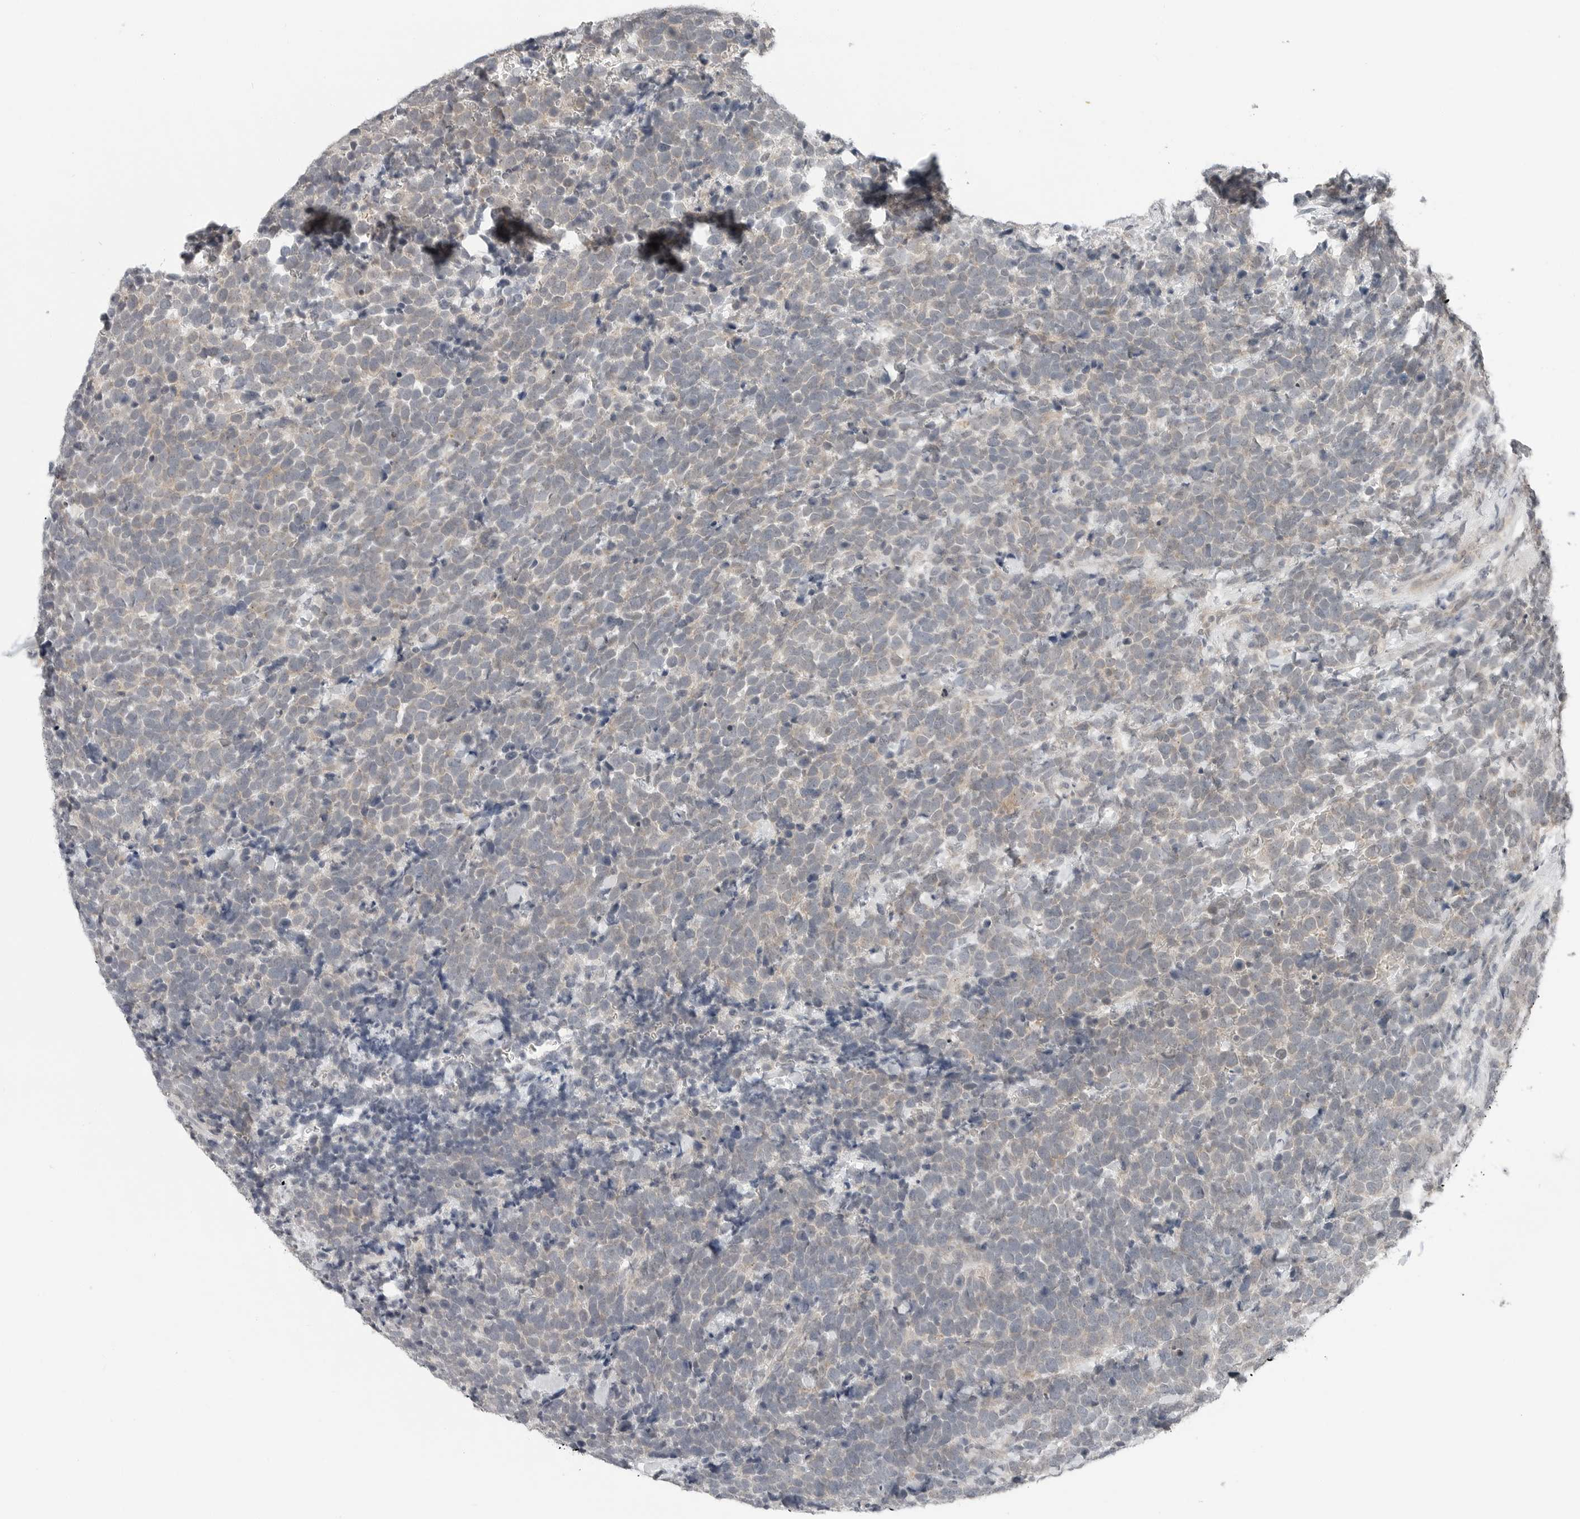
{"staining": {"intensity": "weak", "quantity": "<25%", "location": "cytoplasmic/membranous"}, "tissue": "urothelial cancer", "cell_type": "Tumor cells", "image_type": "cancer", "snomed": [{"axis": "morphology", "description": "Urothelial carcinoma, High grade"}, {"axis": "topography", "description": "Urinary bladder"}], "caption": "This is a histopathology image of IHC staining of high-grade urothelial carcinoma, which shows no staining in tumor cells.", "gene": "FCRLB", "patient": {"sex": "female", "age": 82}}